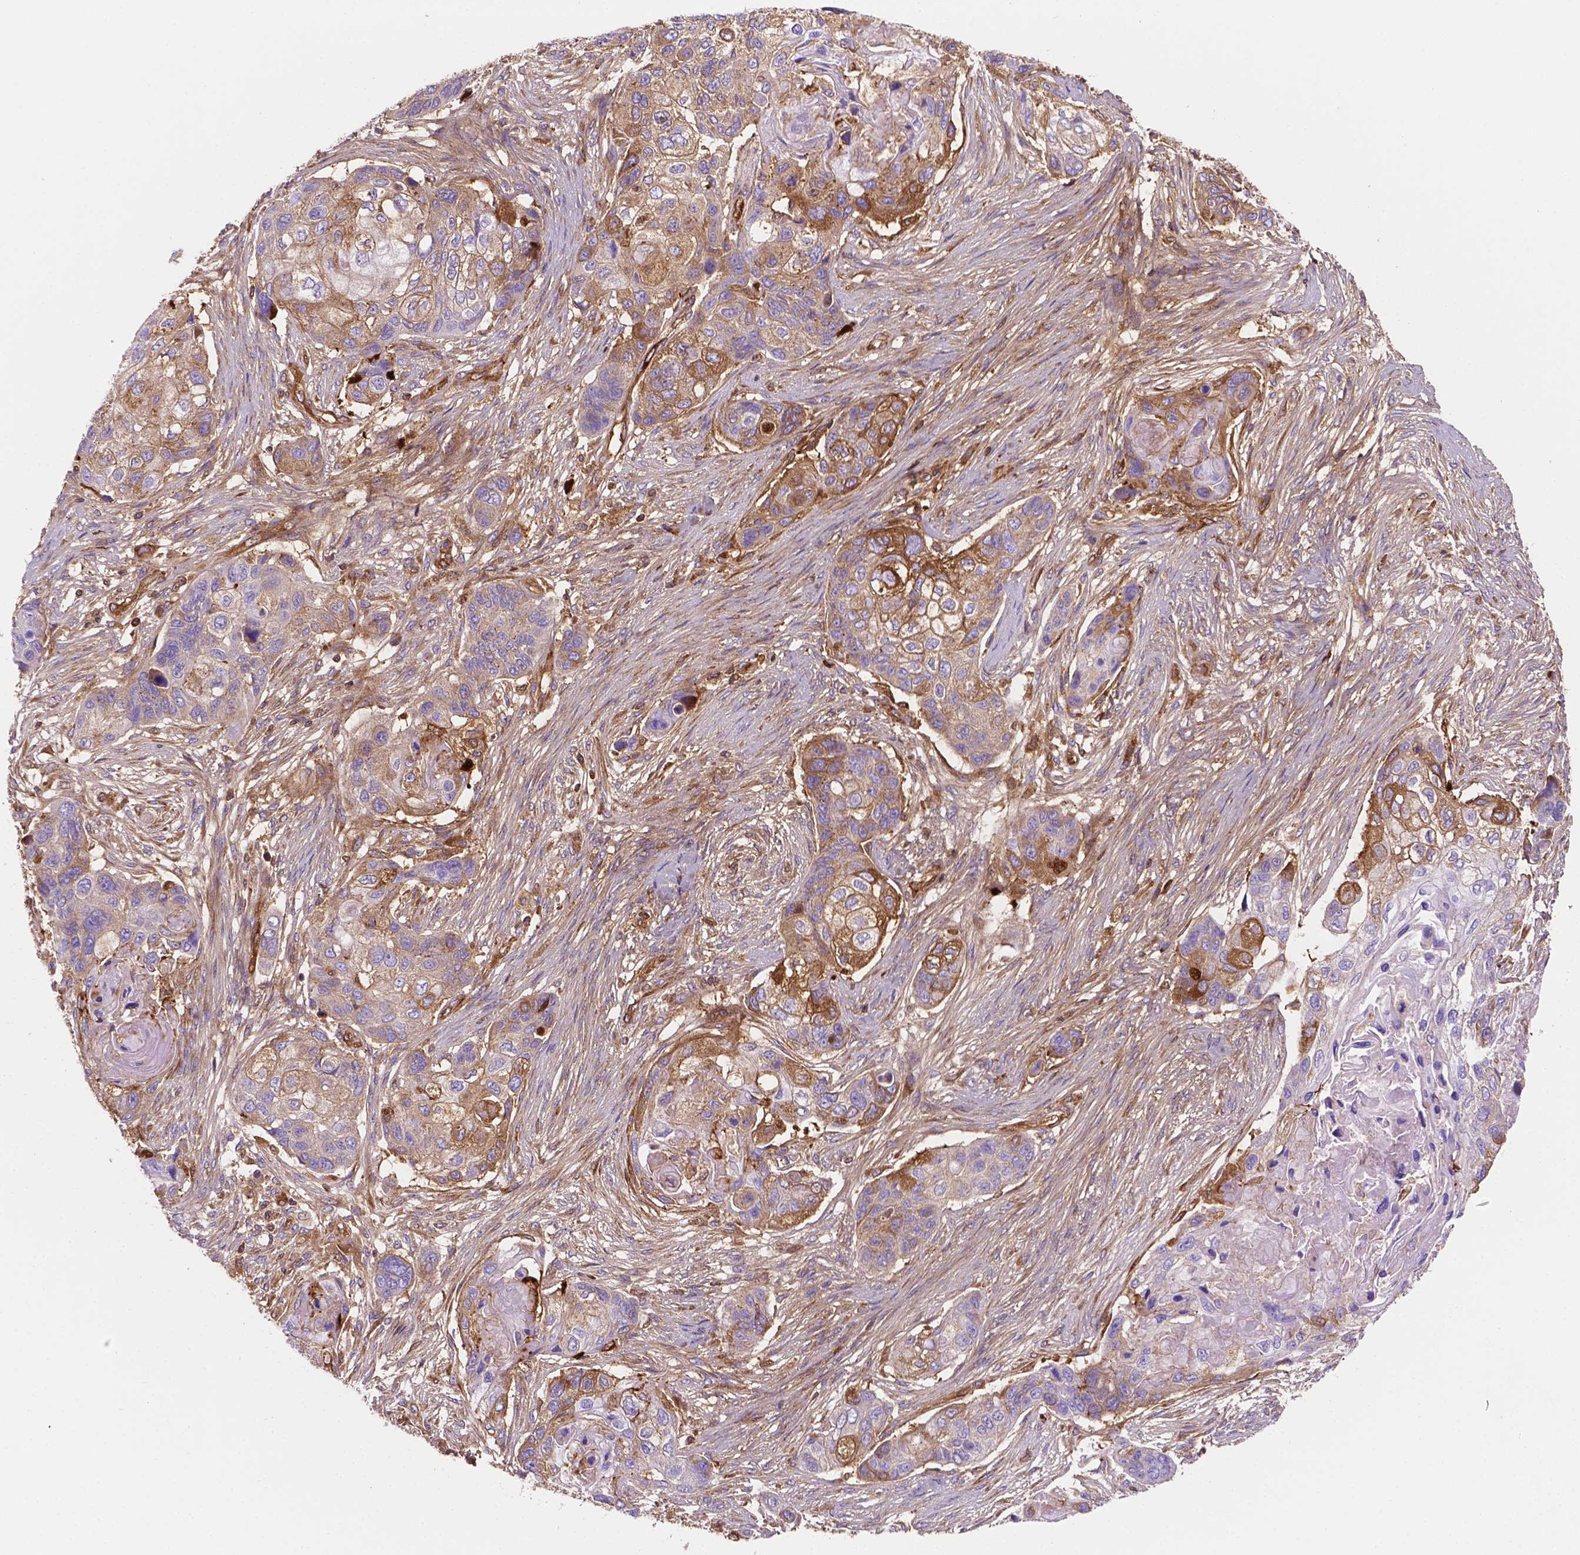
{"staining": {"intensity": "moderate", "quantity": "25%-75%", "location": "cytoplasmic/membranous"}, "tissue": "lung cancer", "cell_type": "Tumor cells", "image_type": "cancer", "snomed": [{"axis": "morphology", "description": "Squamous cell carcinoma, NOS"}, {"axis": "topography", "description": "Lung"}], "caption": "Immunohistochemistry of human squamous cell carcinoma (lung) shows medium levels of moderate cytoplasmic/membranous expression in about 25%-75% of tumor cells. (IHC, brightfield microscopy, high magnification).", "gene": "DCN", "patient": {"sex": "male", "age": 69}}